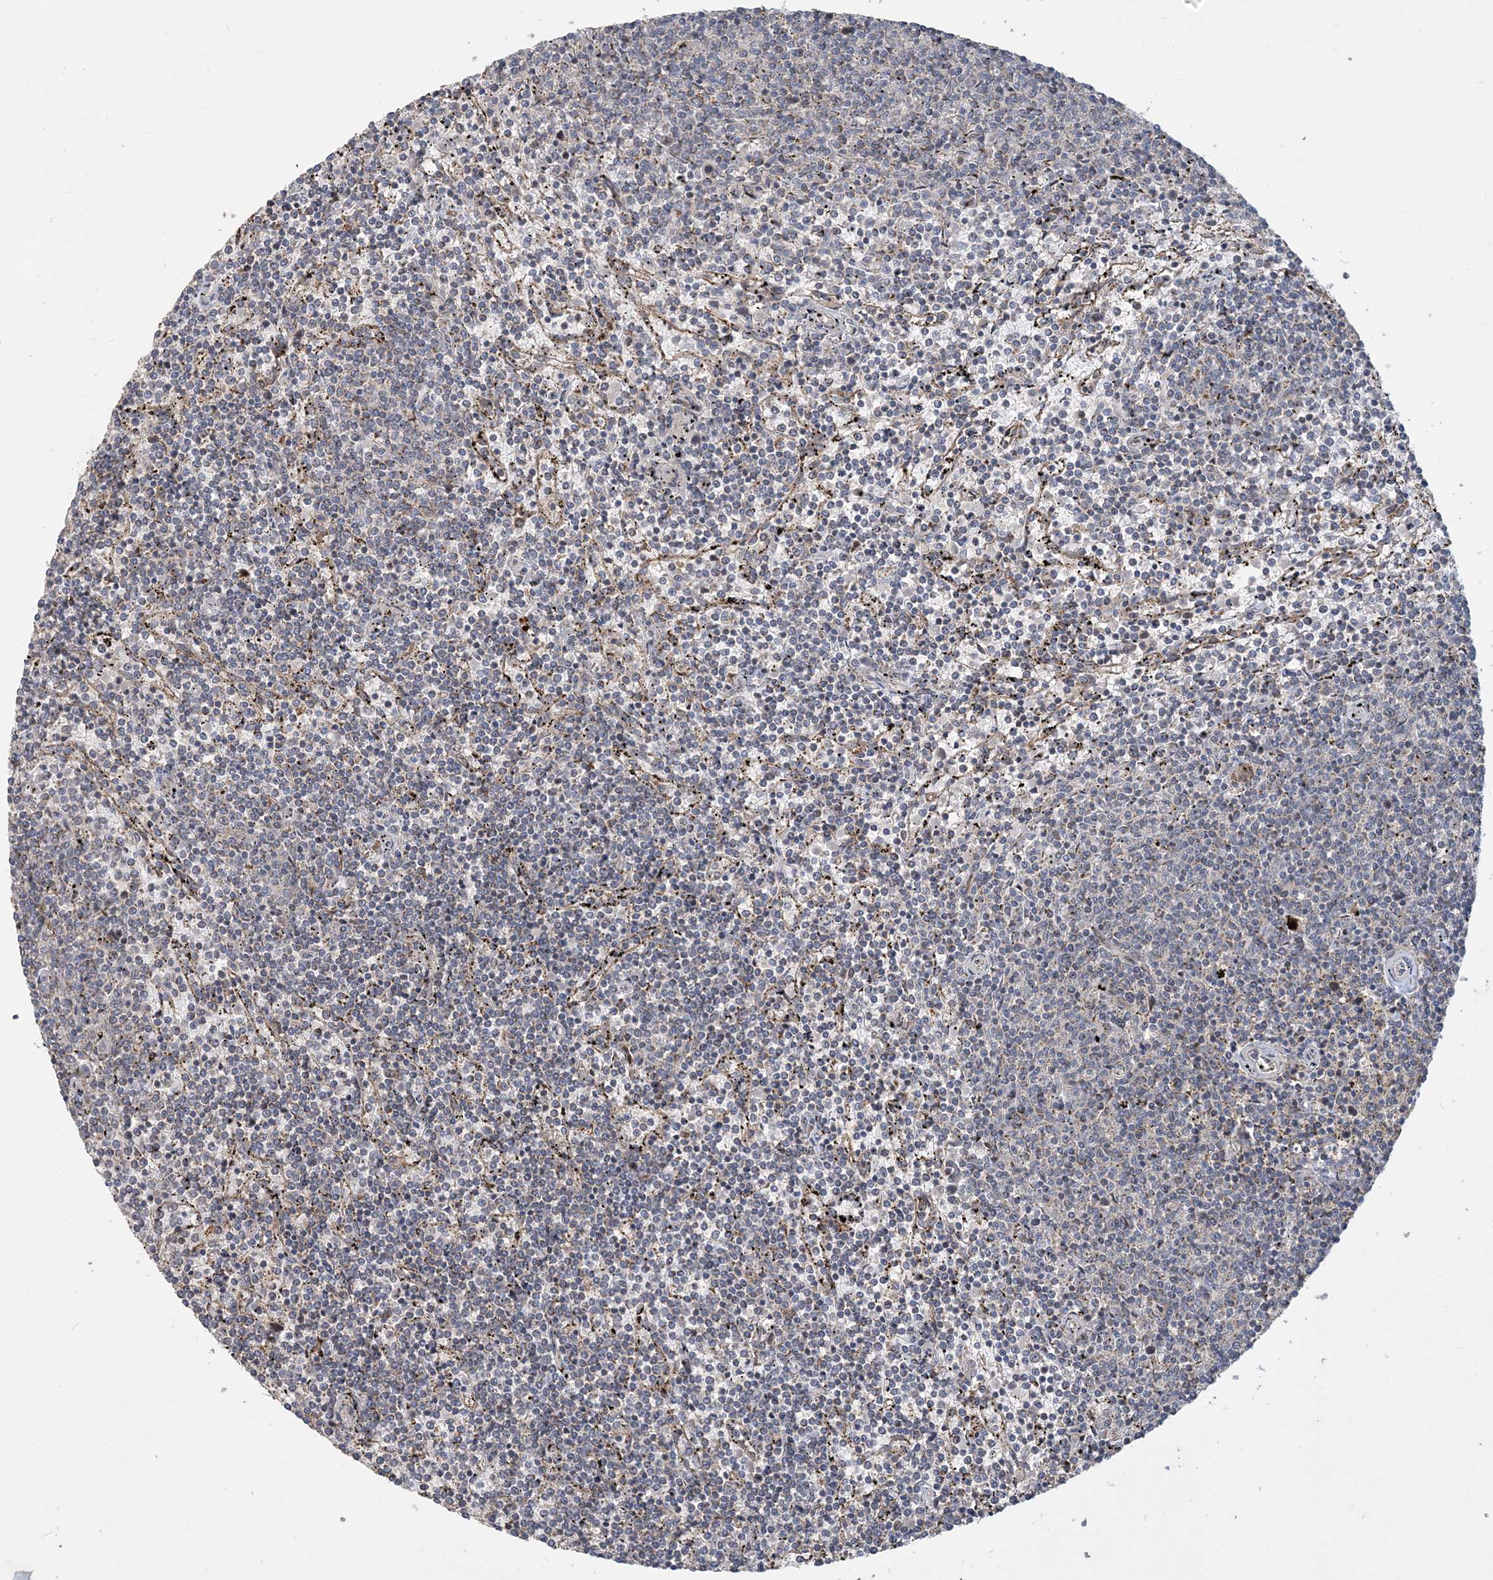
{"staining": {"intensity": "negative", "quantity": "none", "location": "none"}, "tissue": "lymphoma", "cell_type": "Tumor cells", "image_type": "cancer", "snomed": [{"axis": "morphology", "description": "Malignant lymphoma, non-Hodgkin's type, Low grade"}, {"axis": "topography", "description": "Spleen"}], "caption": "Tumor cells show no significant positivity in lymphoma.", "gene": "TRAIP", "patient": {"sex": "female", "age": 50}}